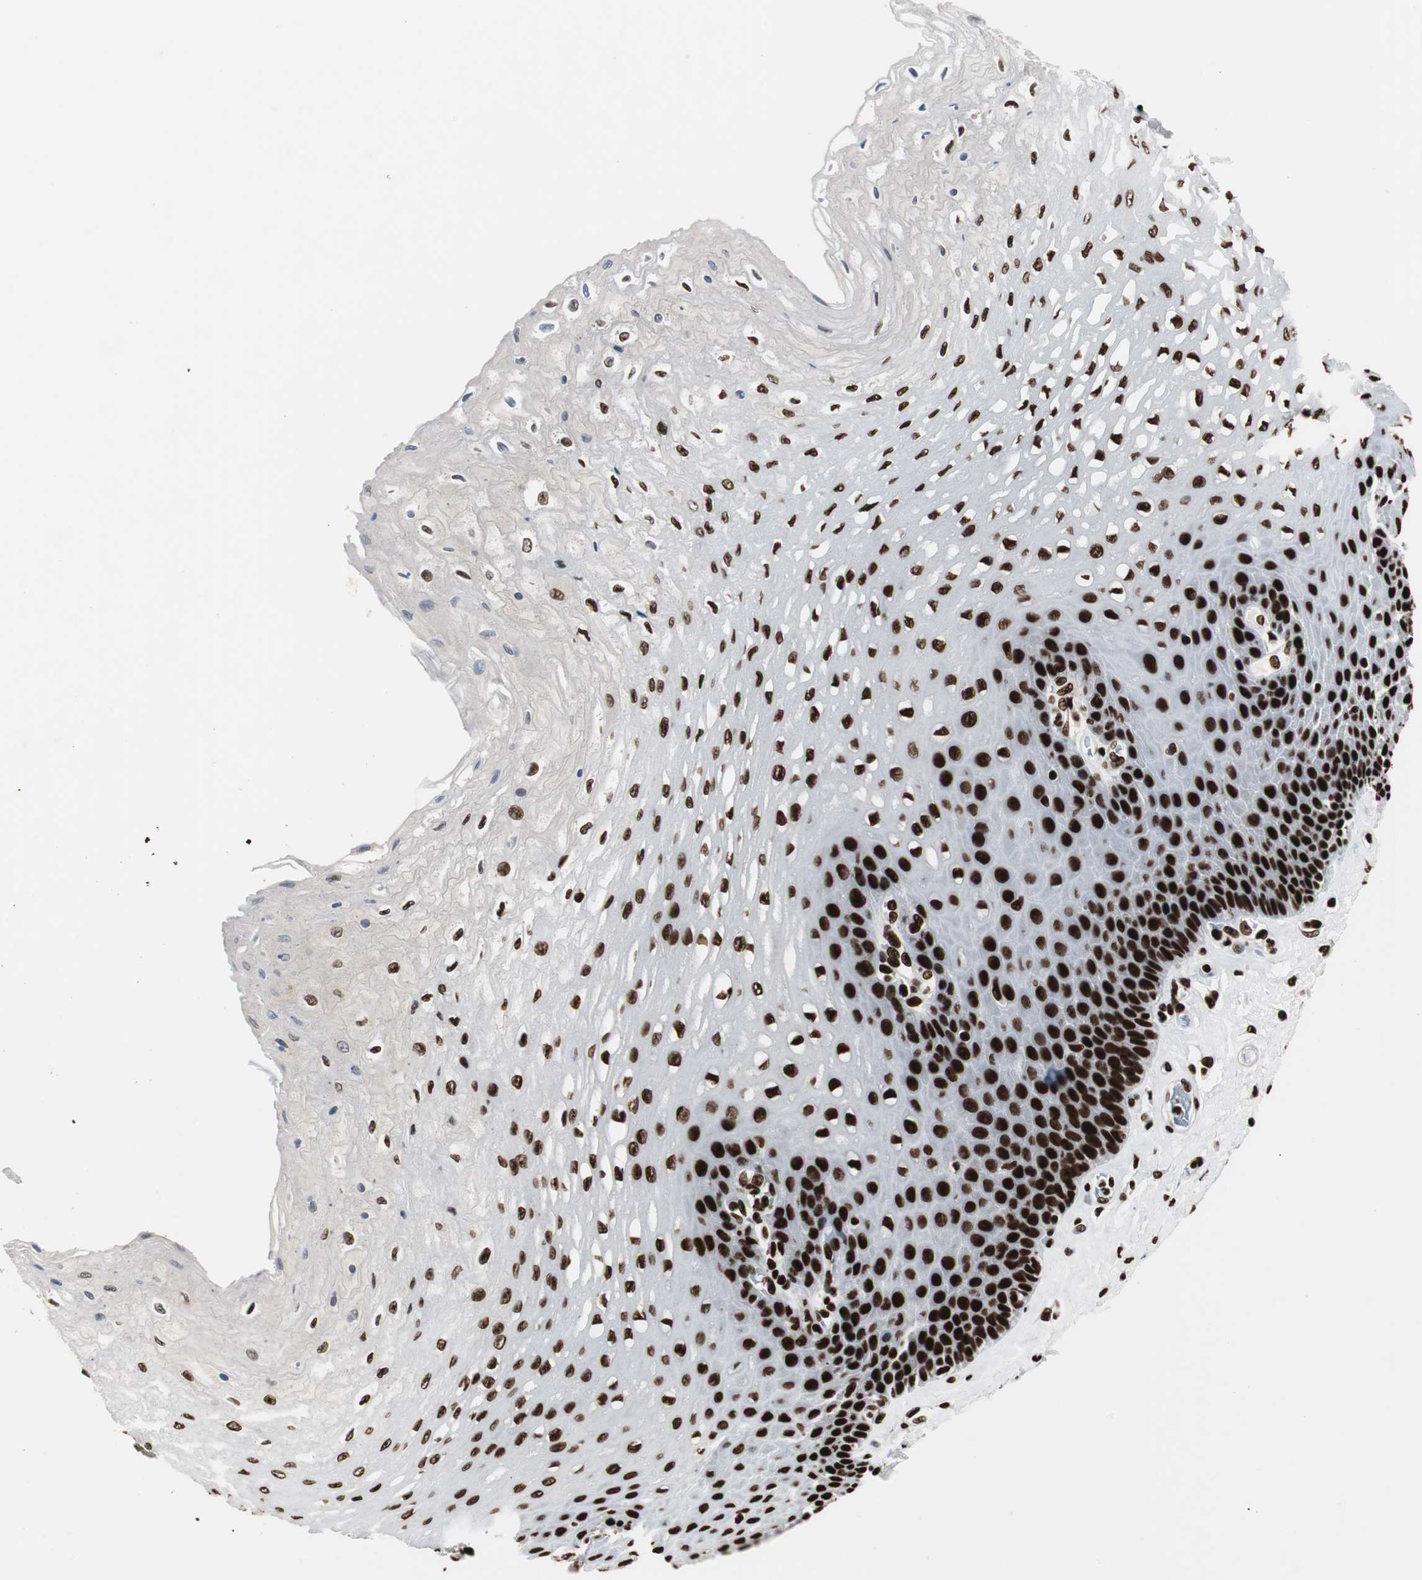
{"staining": {"intensity": "strong", "quantity": ">75%", "location": "nuclear"}, "tissue": "esophagus", "cell_type": "Squamous epithelial cells", "image_type": "normal", "snomed": [{"axis": "morphology", "description": "Normal tissue, NOS"}, {"axis": "topography", "description": "Esophagus"}], "caption": "Protein expression analysis of unremarkable human esophagus reveals strong nuclear expression in approximately >75% of squamous epithelial cells. (Stains: DAB (3,3'-diaminobenzidine) in brown, nuclei in blue, Microscopy: brightfield microscopy at high magnification).", "gene": "MTA2", "patient": {"sex": "female", "age": 72}}